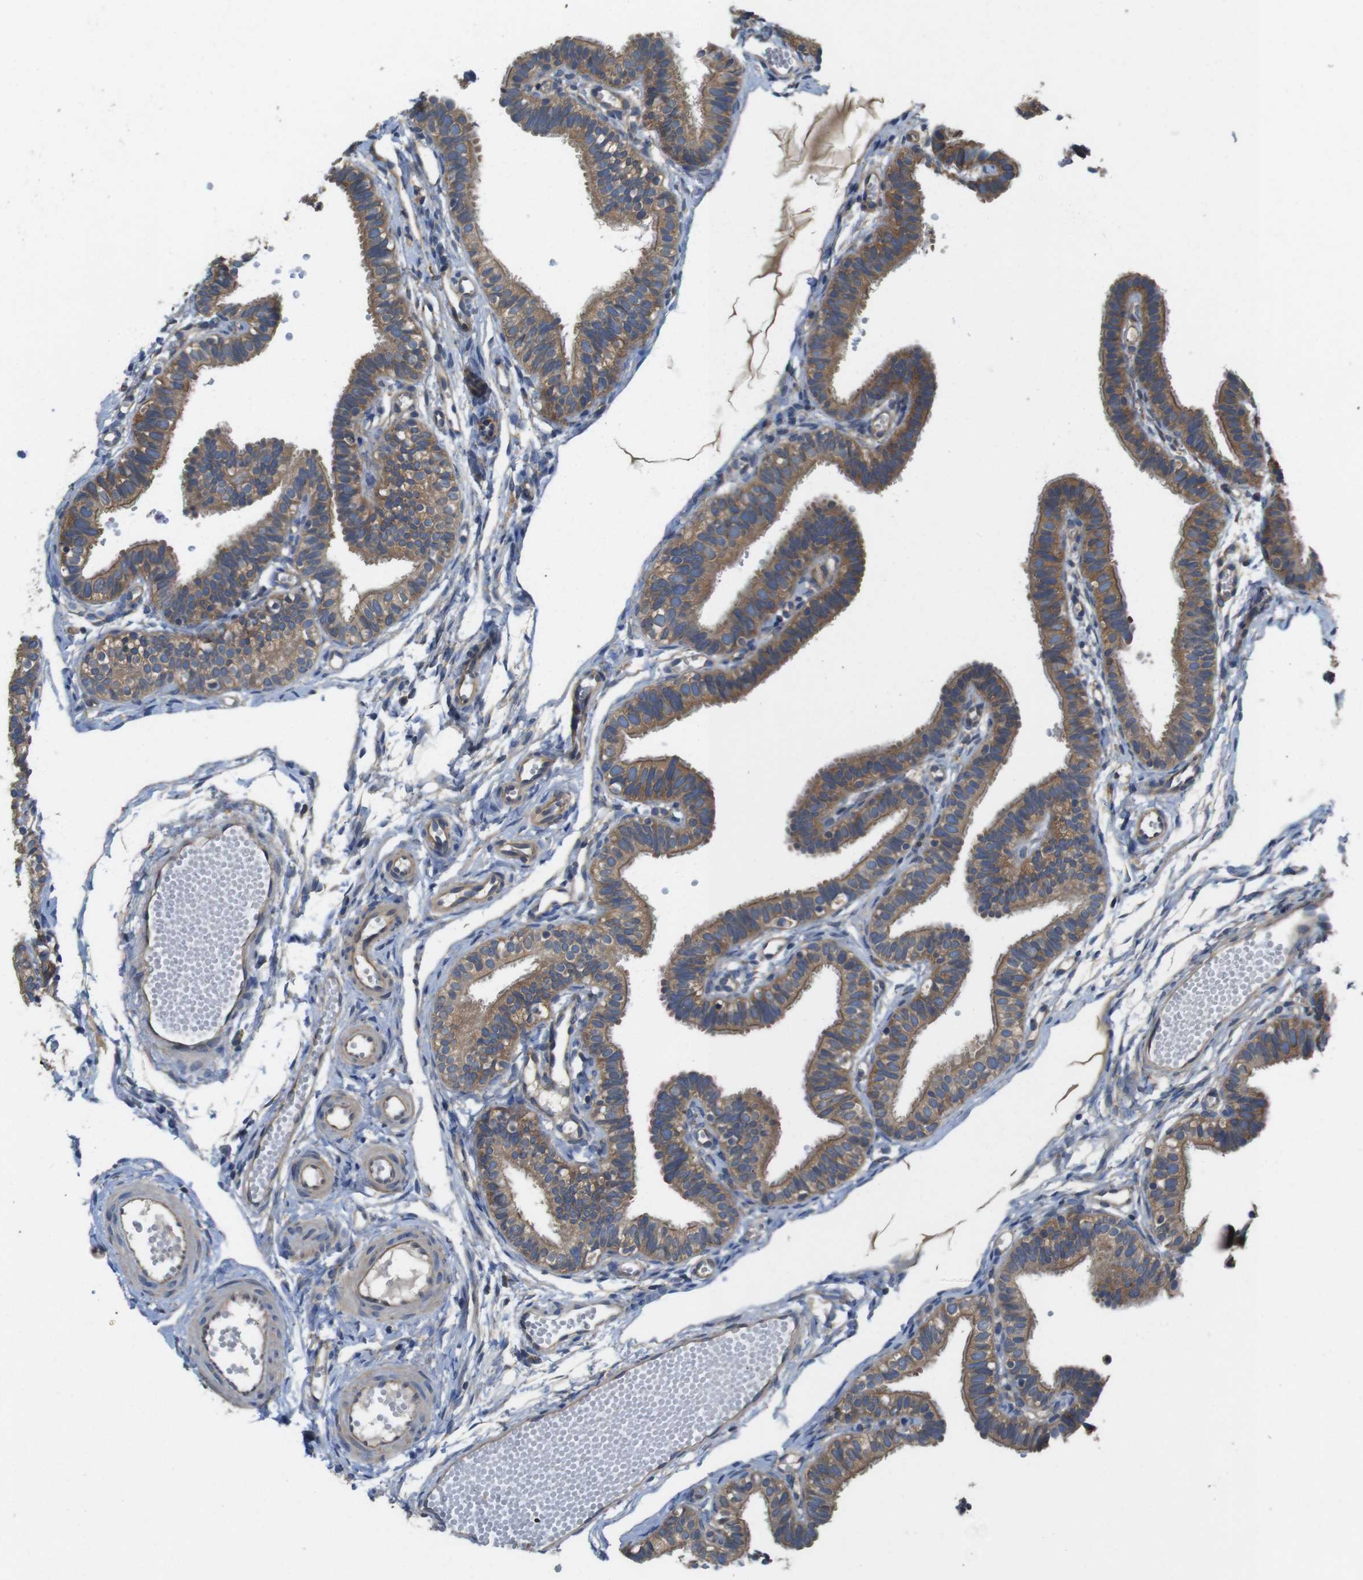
{"staining": {"intensity": "moderate", "quantity": ">75%", "location": "cytoplasmic/membranous"}, "tissue": "fallopian tube", "cell_type": "Glandular cells", "image_type": "normal", "snomed": [{"axis": "morphology", "description": "Normal tissue, NOS"}, {"axis": "topography", "description": "Fallopian tube"}, {"axis": "topography", "description": "Placenta"}], "caption": "Immunohistochemistry histopathology image of unremarkable fallopian tube: fallopian tube stained using immunohistochemistry displays medium levels of moderate protein expression localized specifically in the cytoplasmic/membranous of glandular cells, appearing as a cytoplasmic/membranous brown color.", "gene": "DCTN1", "patient": {"sex": "female", "age": 34}}